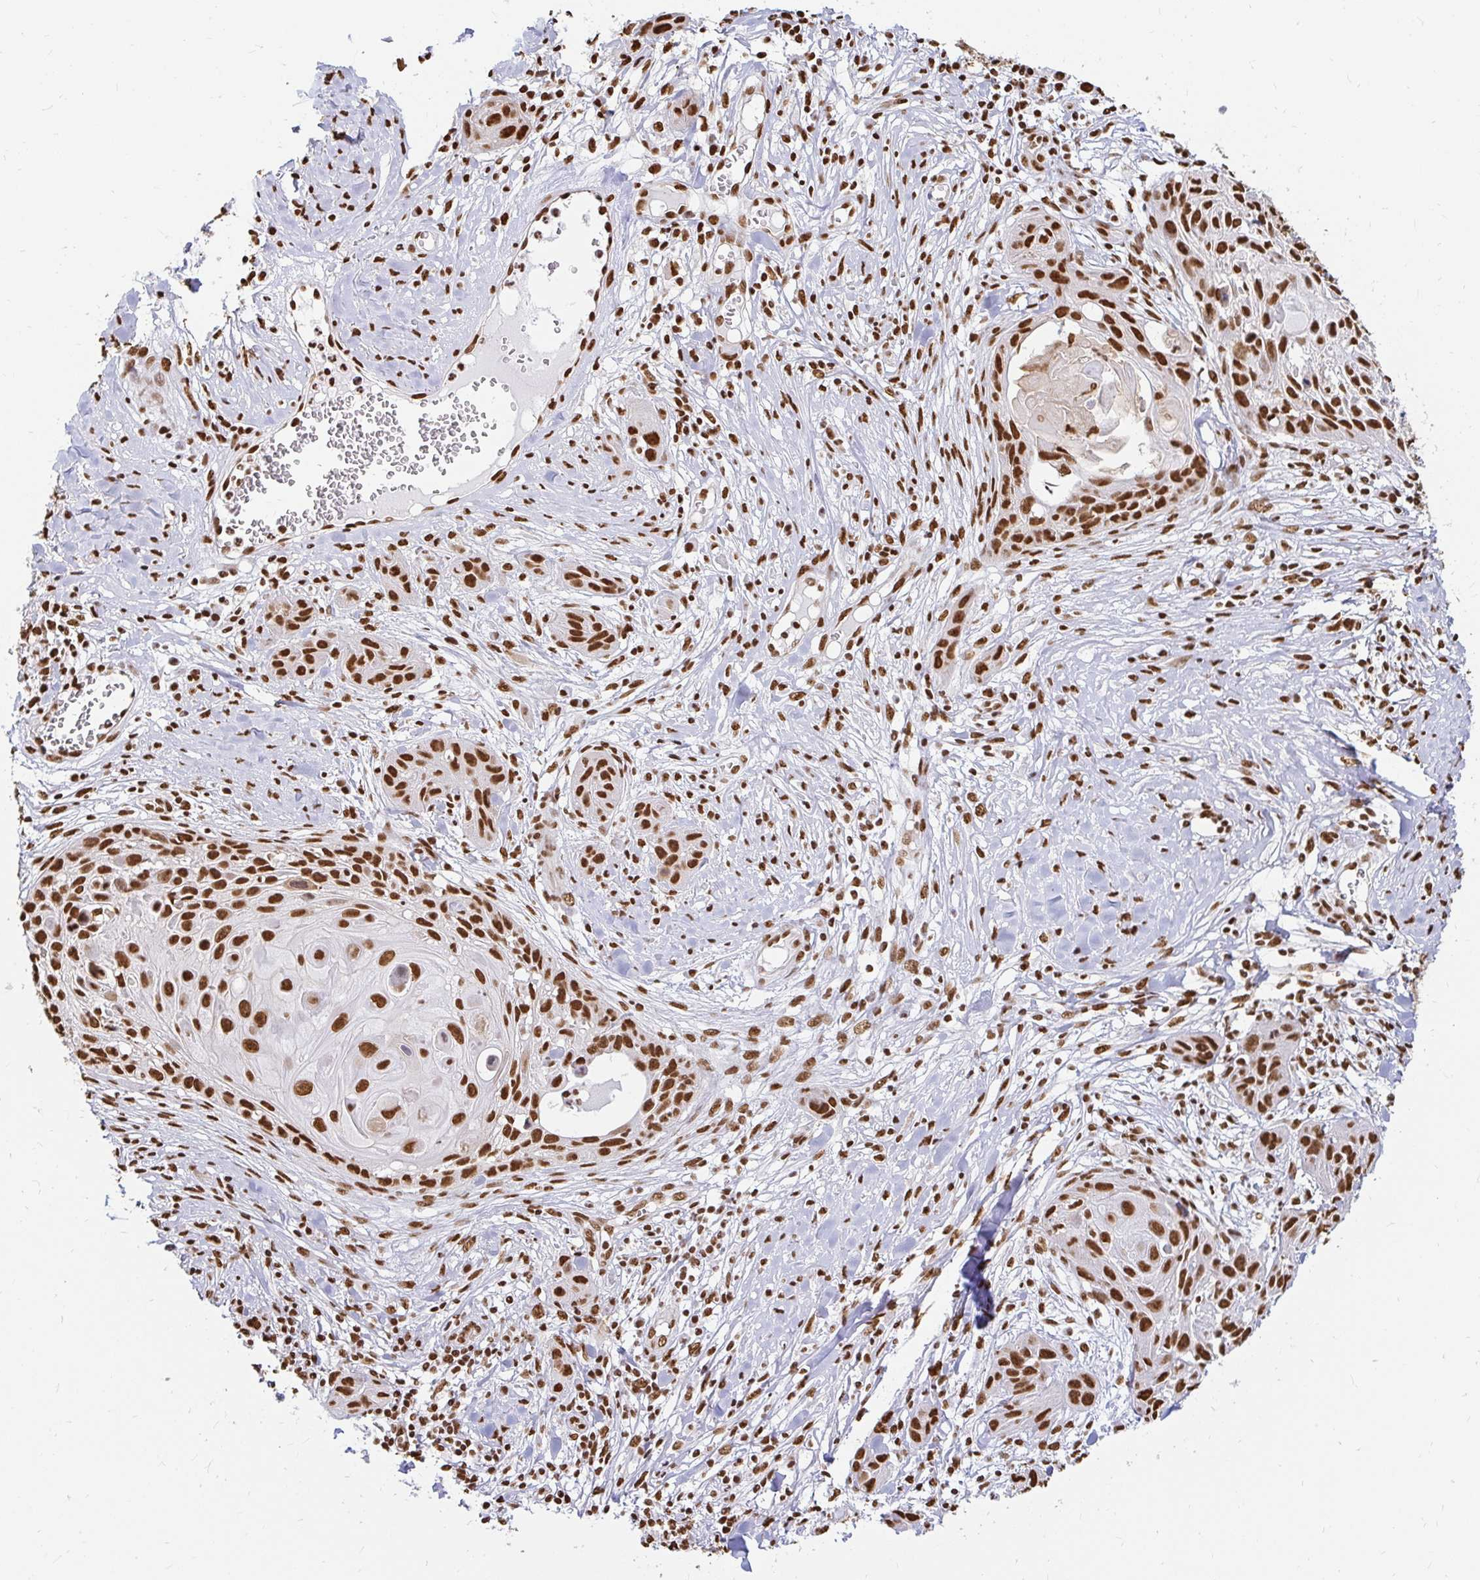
{"staining": {"intensity": "strong", "quantity": ">75%", "location": "nuclear"}, "tissue": "skin cancer", "cell_type": "Tumor cells", "image_type": "cancer", "snomed": [{"axis": "morphology", "description": "Squamous cell carcinoma, NOS"}, {"axis": "topography", "description": "Skin"}, {"axis": "topography", "description": "Vulva"}], "caption": "Brown immunohistochemical staining in skin squamous cell carcinoma displays strong nuclear expression in about >75% of tumor cells.", "gene": "HNRNPU", "patient": {"sex": "female", "age": 83}}